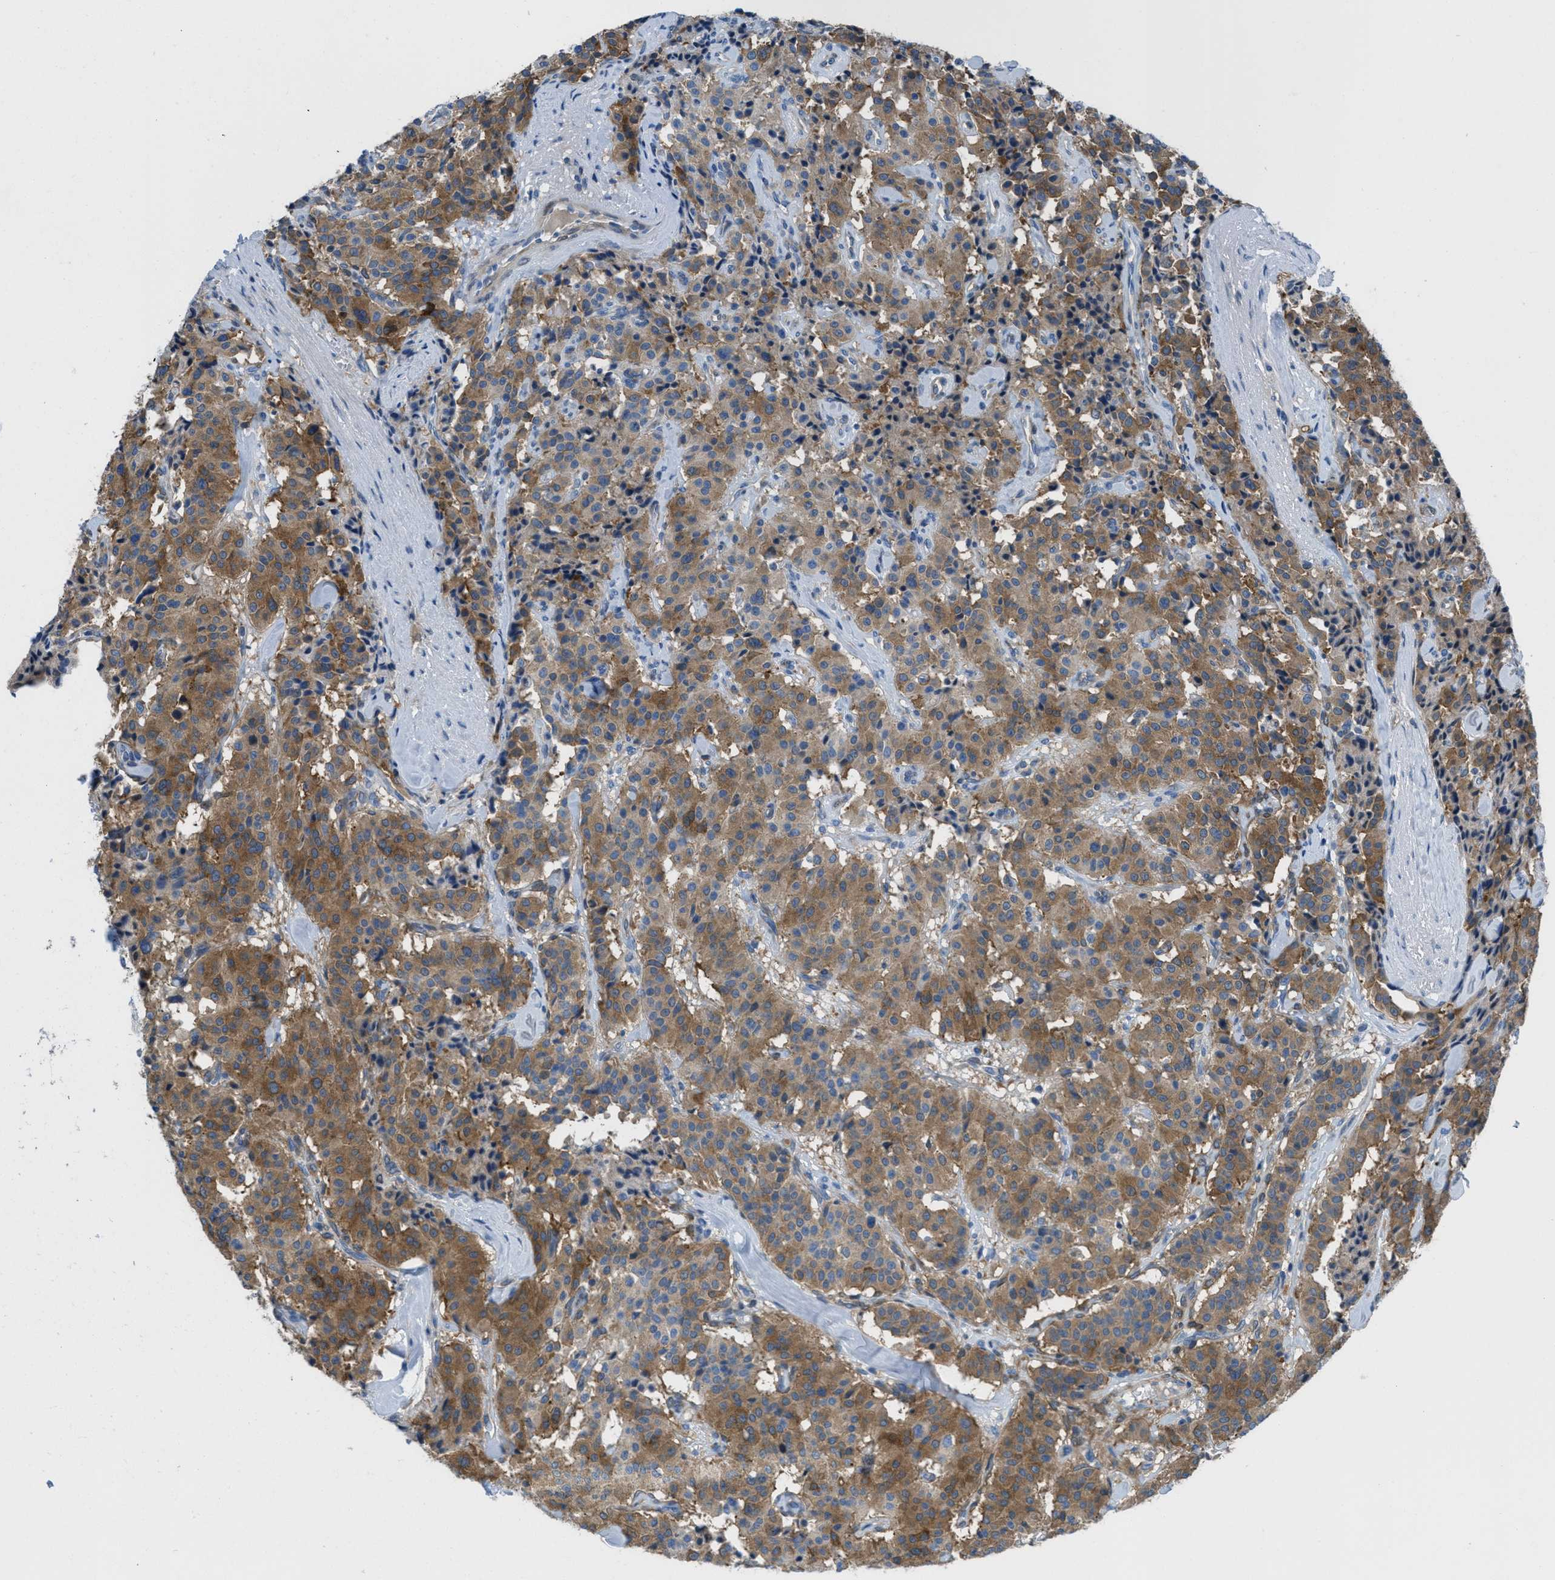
{"staining": {"intensity": "moderate", "quantity": ">75%", "location": "cytoplasmic/membranous"}, "tissue": "carcinoid", "cell_type": "Tumor cells", "image_type": "cancer", "snomed": [{"axis": "morphology", "description": "Carcinoid, malignant, NOS"}, {"axis": "topography", "description": "Lung"}], "caption": "Protein positivity by IHC displays moderate cytoplasmic/membranous positivity in about >75% of tumor cells in carcinoid.", "gene": "MAPRE2", "patient": {"sex": "male", "age": 30}}